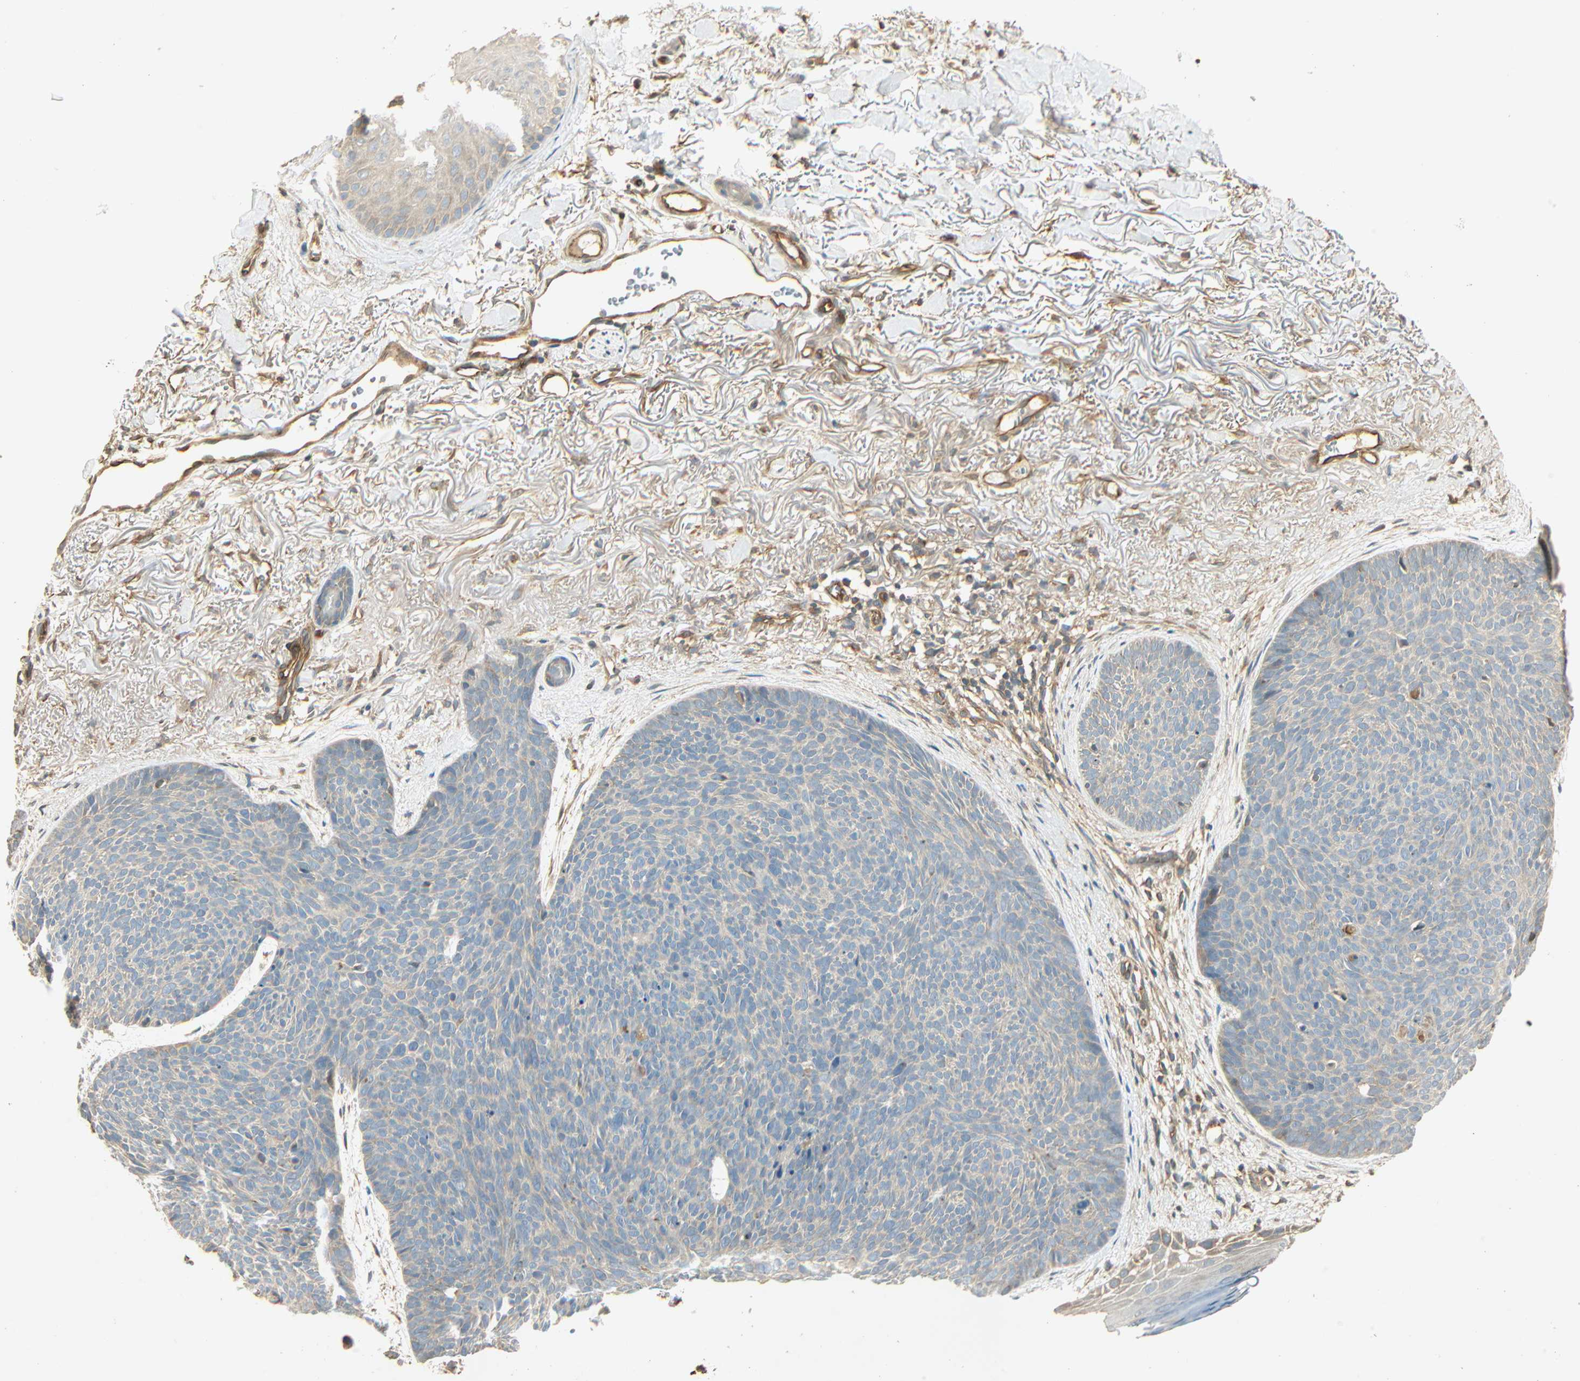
{"staining": {"intensity": "negative", "quantity": "none", "location": "none"}, "tissue": "skin cancer", "cell_type": "Tumor cells", "image_type": "cancer", "snomed": [{"axis": "morphology", "description": "Normal tissue, NOS"}, {"axis": "morphology", "description": "Basal cell carcinoma"}, {"axis": "topography", "description": "Skin"}], "caption": "Image shows no significant protein positivity in tumor cells of skin basal cell carcinoma.", "gene": "GALK1", "patient": {"sex": "female", "age": 70}}